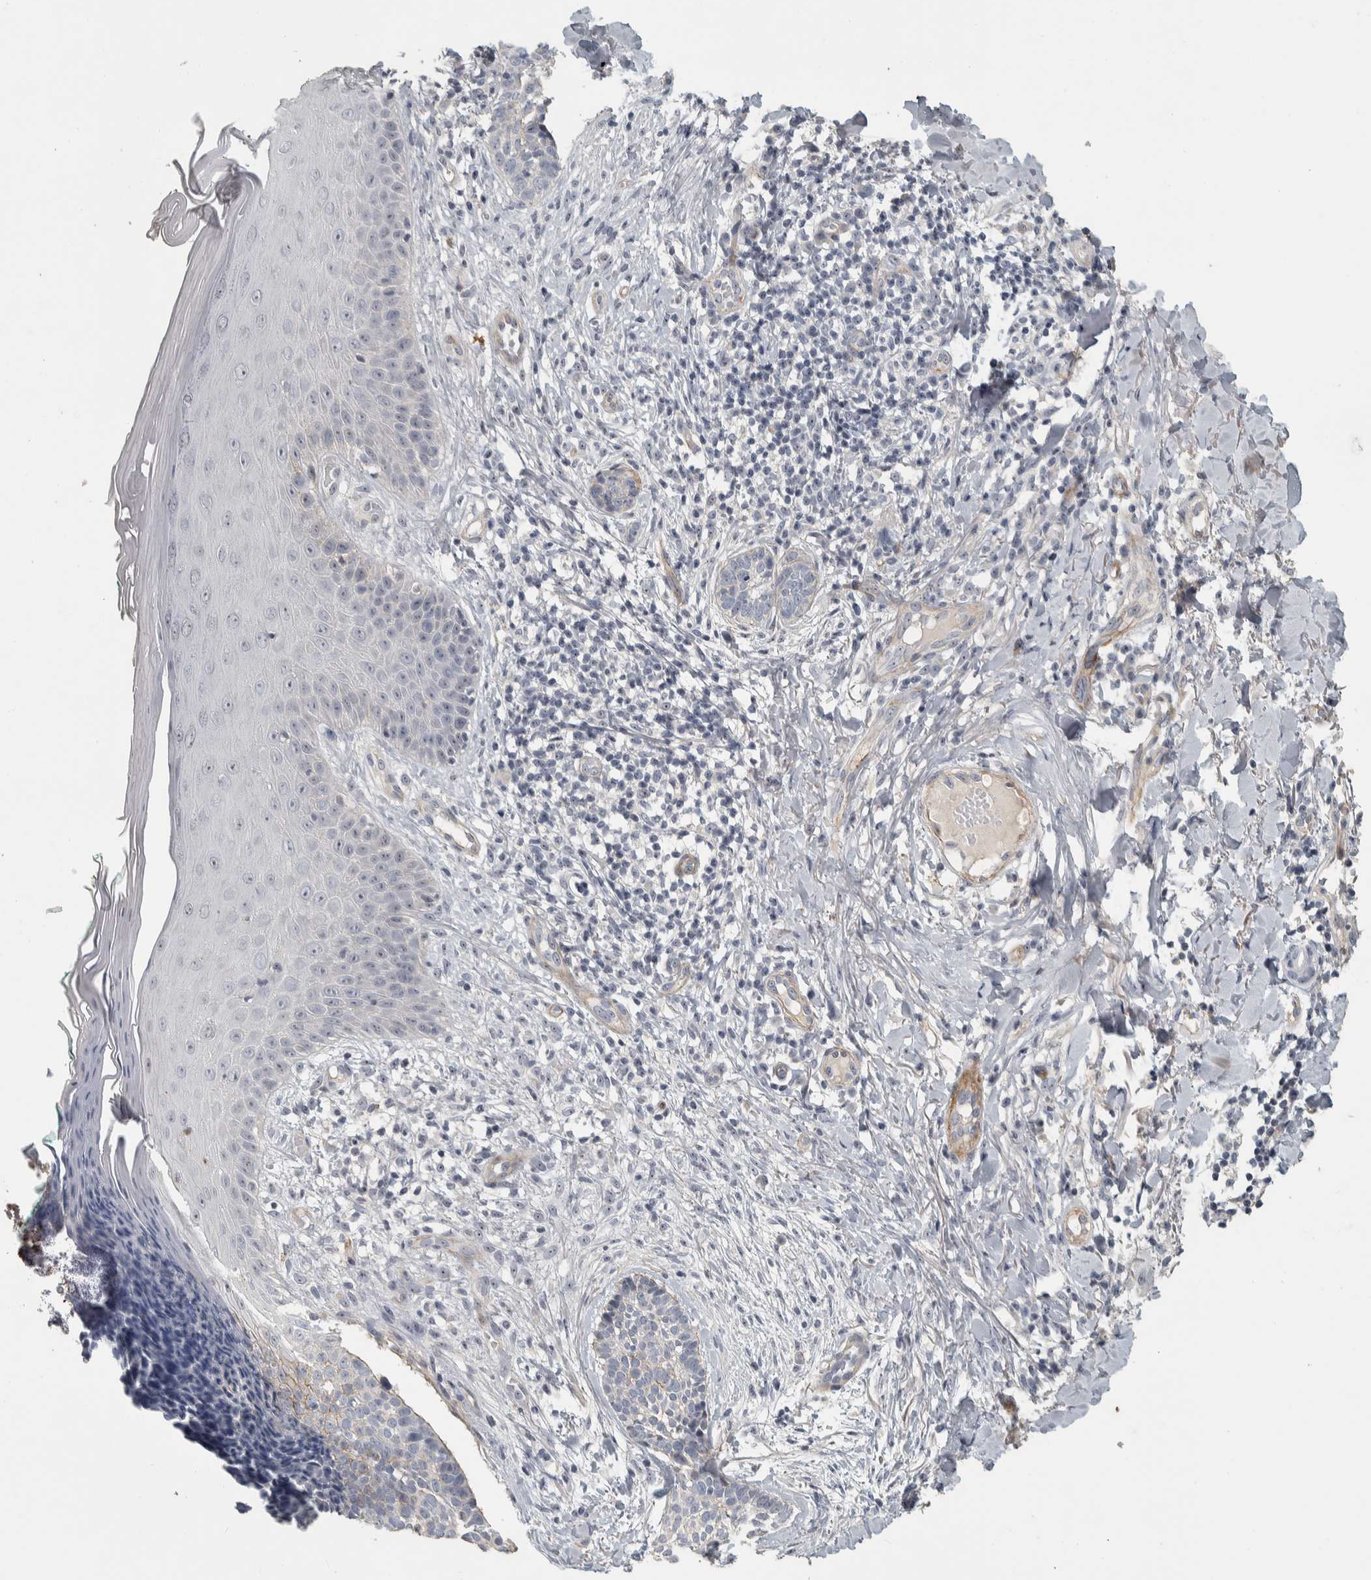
{"staining": {"intensity": "negative", "quantity": "none", "location": "none"}, "tissue": "skin cancer", "cell_type": "Tumor cells", "image_type": "cancer", "snomed": [{"axis": "morphology", "description": "Normal tissue, NOS"}, {"axis": "morphology", "description": "Basal cell carcinoma"}, {"axis": "topography", "description": "Skin"}], "caption": "IHC image of neoplastic tissue: skin cancer (basal cell carcinoma) stained with DAB reveals no significant protein expression in tumor cells.", "gene": "DCAF10", "patient": {"sex": "male", "age": 67}}